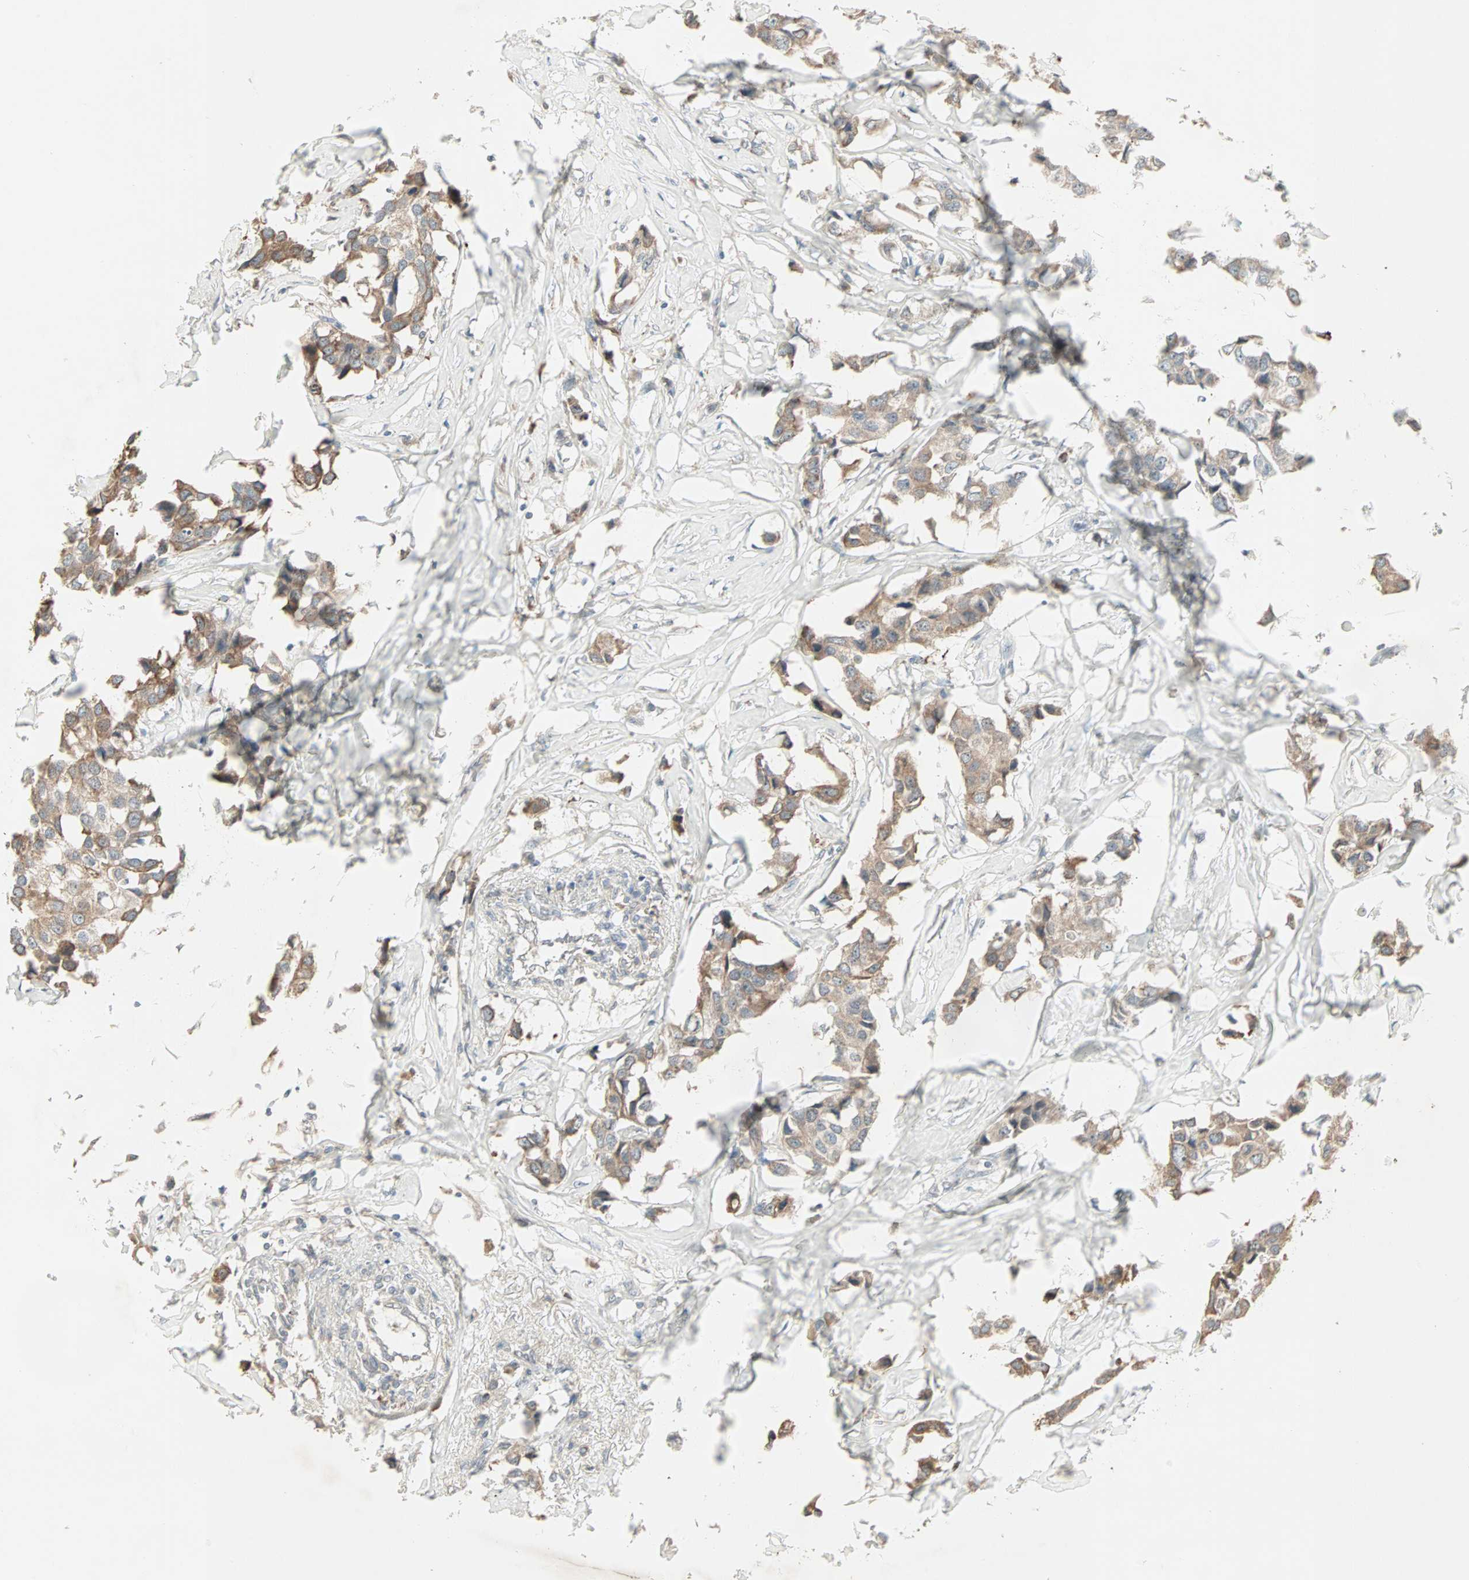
{"staining": {"intensity": "moderate", "quantity": ">75%", "location": "cytoplasmic/membranous"}, "tissue": "breast cancer", "cell_type": "Tumor cells", "image_type": "cancer", "snomed": [{"axis": "morphology", "description": "Duct carcinoma"}, {"axis": "topography", "description": "Breast"}], "caption": "Human breast cancer (invasive ductal carcinoma) stained with a brown dye shows moderate cytoplasmic/membranous positive staining in approximately >75% of tumor cells.", "gene": "JMJD7-PLA2G4B", "patient": {"sex": "female", "age": 80}}